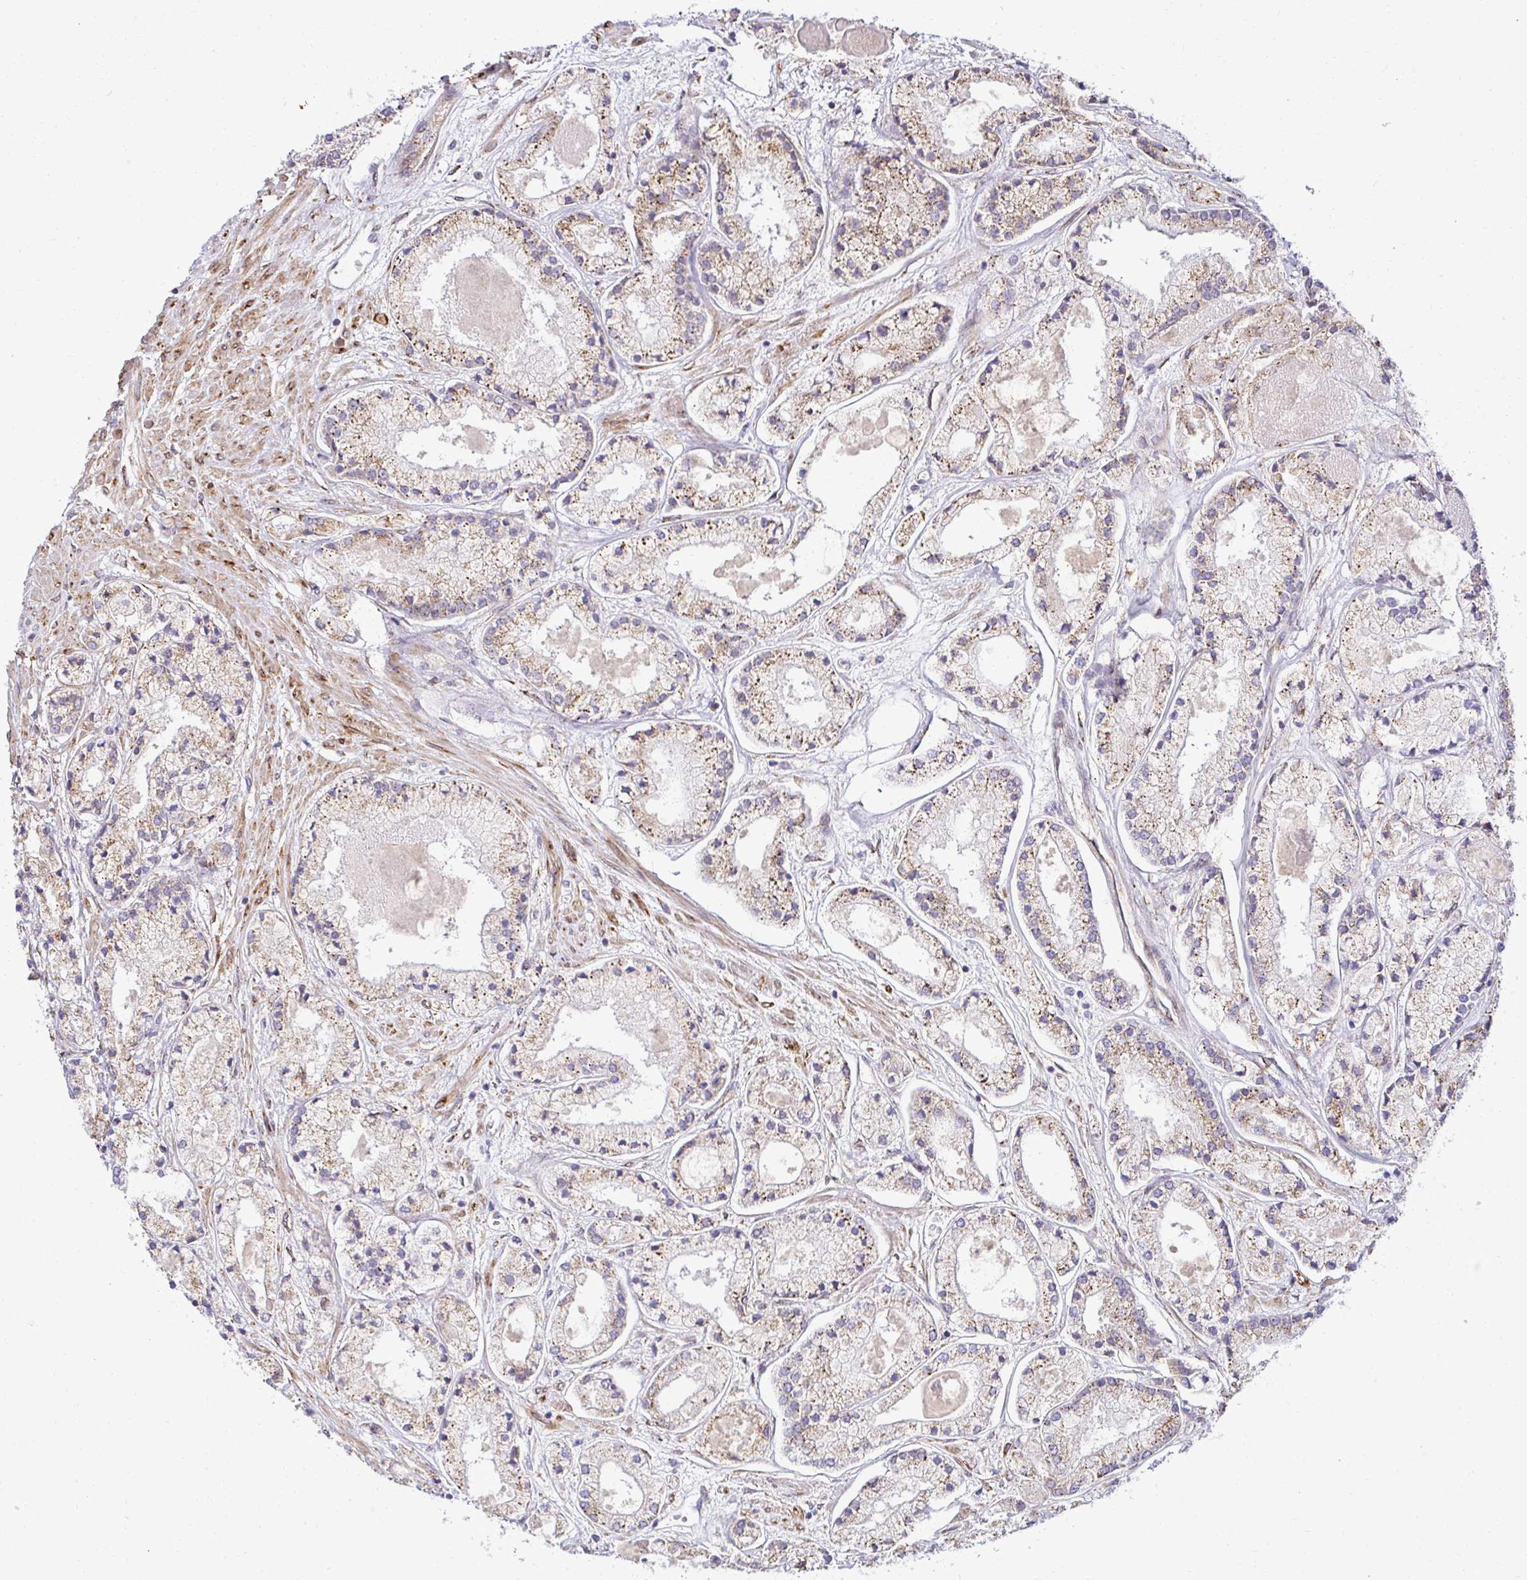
{"staining": {"intensity": "moderate", "quantity": ">75%", "location": "cytoplasmic/membranous"}, "tissue": "prostate cancer", "cell_type": "Tumor cells", "image_type": "cancer", "snomed": [{"axis": "morphology", "description": "Adenocarcinoma, High grade"}, {"axis": "topography", "description": "Prostate"}], "caption": "Immunohistochemistry image of human prostate high-grade adenocarcinoma stained for a protein (brown), which demonstrates medium levels of moderate cytoplasmic/membranous positivity in about >75% of tumor cells.", "gene": "HPS1", "patient": {"sex": "male", "age": 67}}